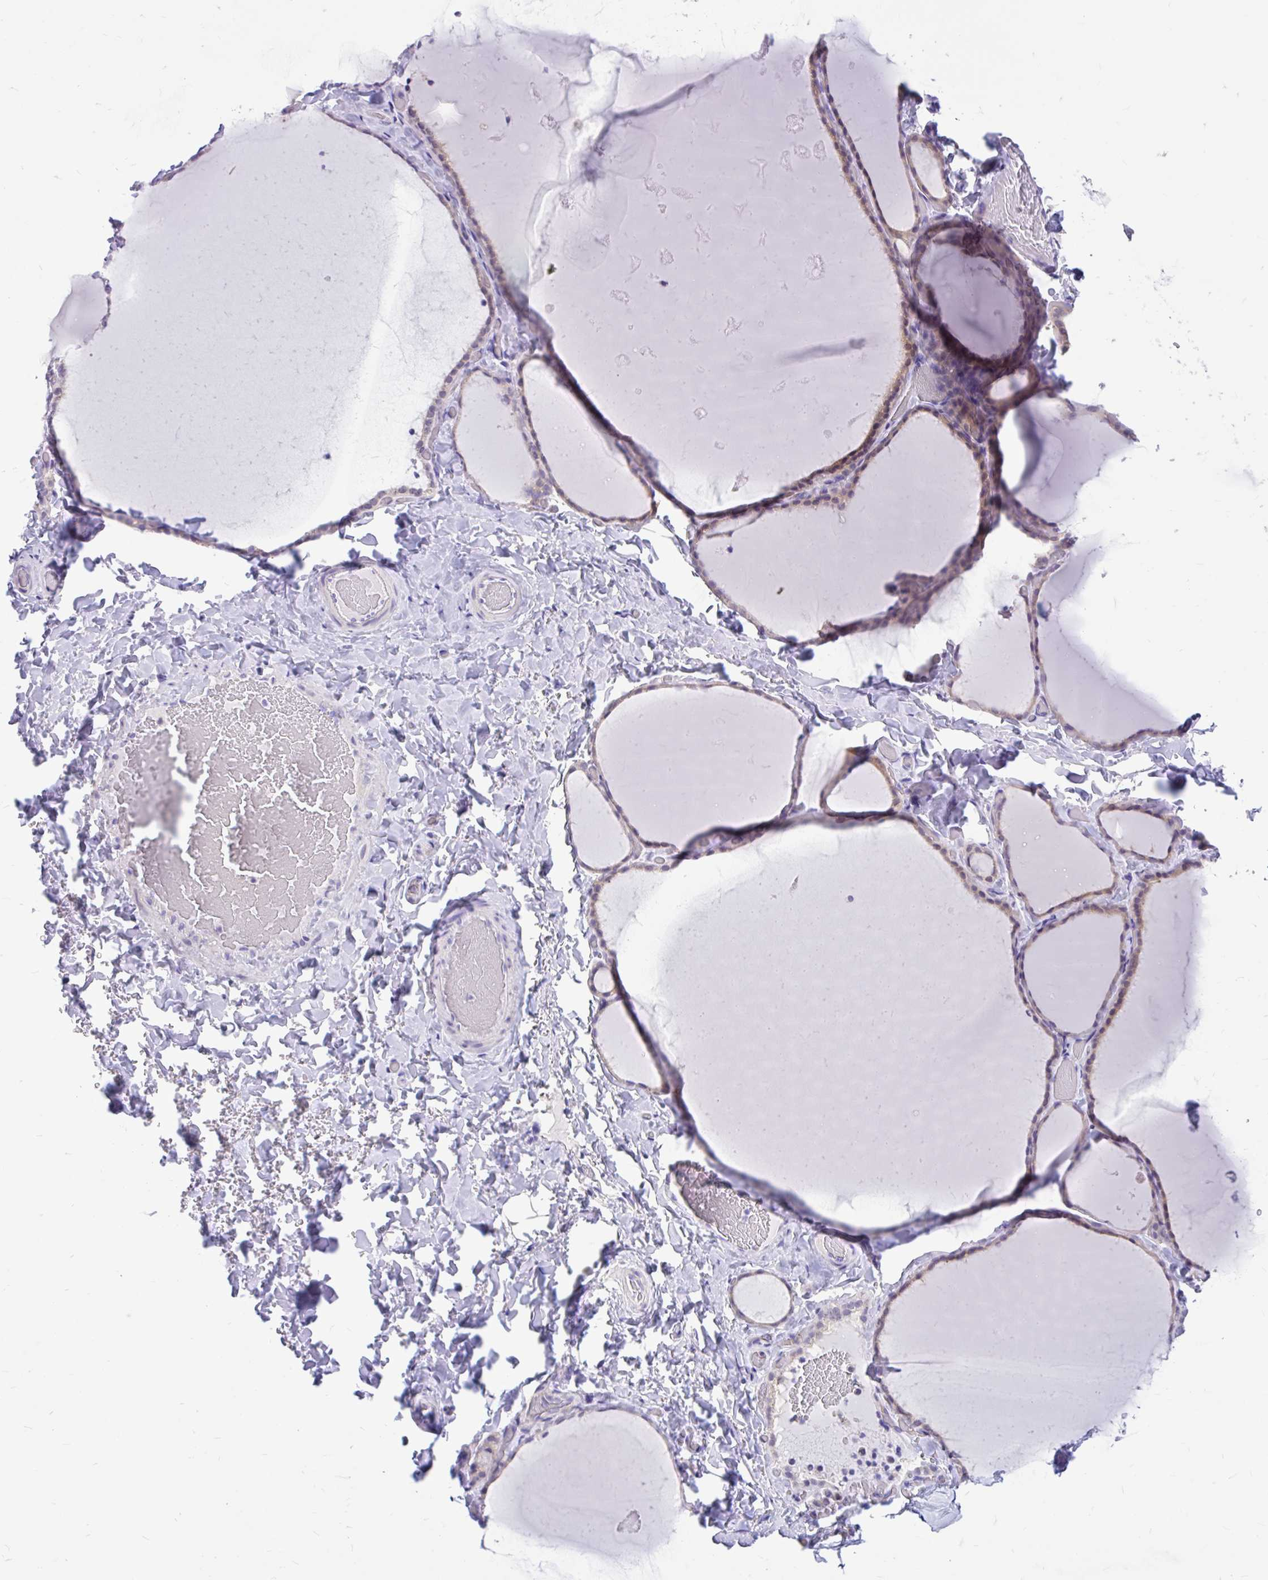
{"staining": {"intensity": "weak", "quantity": "25%-75%", "location": "cytoplasmic/membranous"}, "tissue": "thyroid gland", "cell_type": "Glandular cells", "image_type": "normal", "snomed": [{"axis": "morphology", "description": "Normal tissue, NOS"}, {"axis": "topography", "description": "Thyroid gland"}], "caption": "Immunohistochemistry photomicrograph of unremarkable thyroid gland: thyroid gland stained using immunohistochemistry exhibits low levels of weak protein expression localized specifically in the cytoplasmic/membranous of glandular cells, appearing as a cytoplasmic/membranous brown color.", "gene": "MAP1LC3A", "patient": {"sex": "female", "age": 22}}